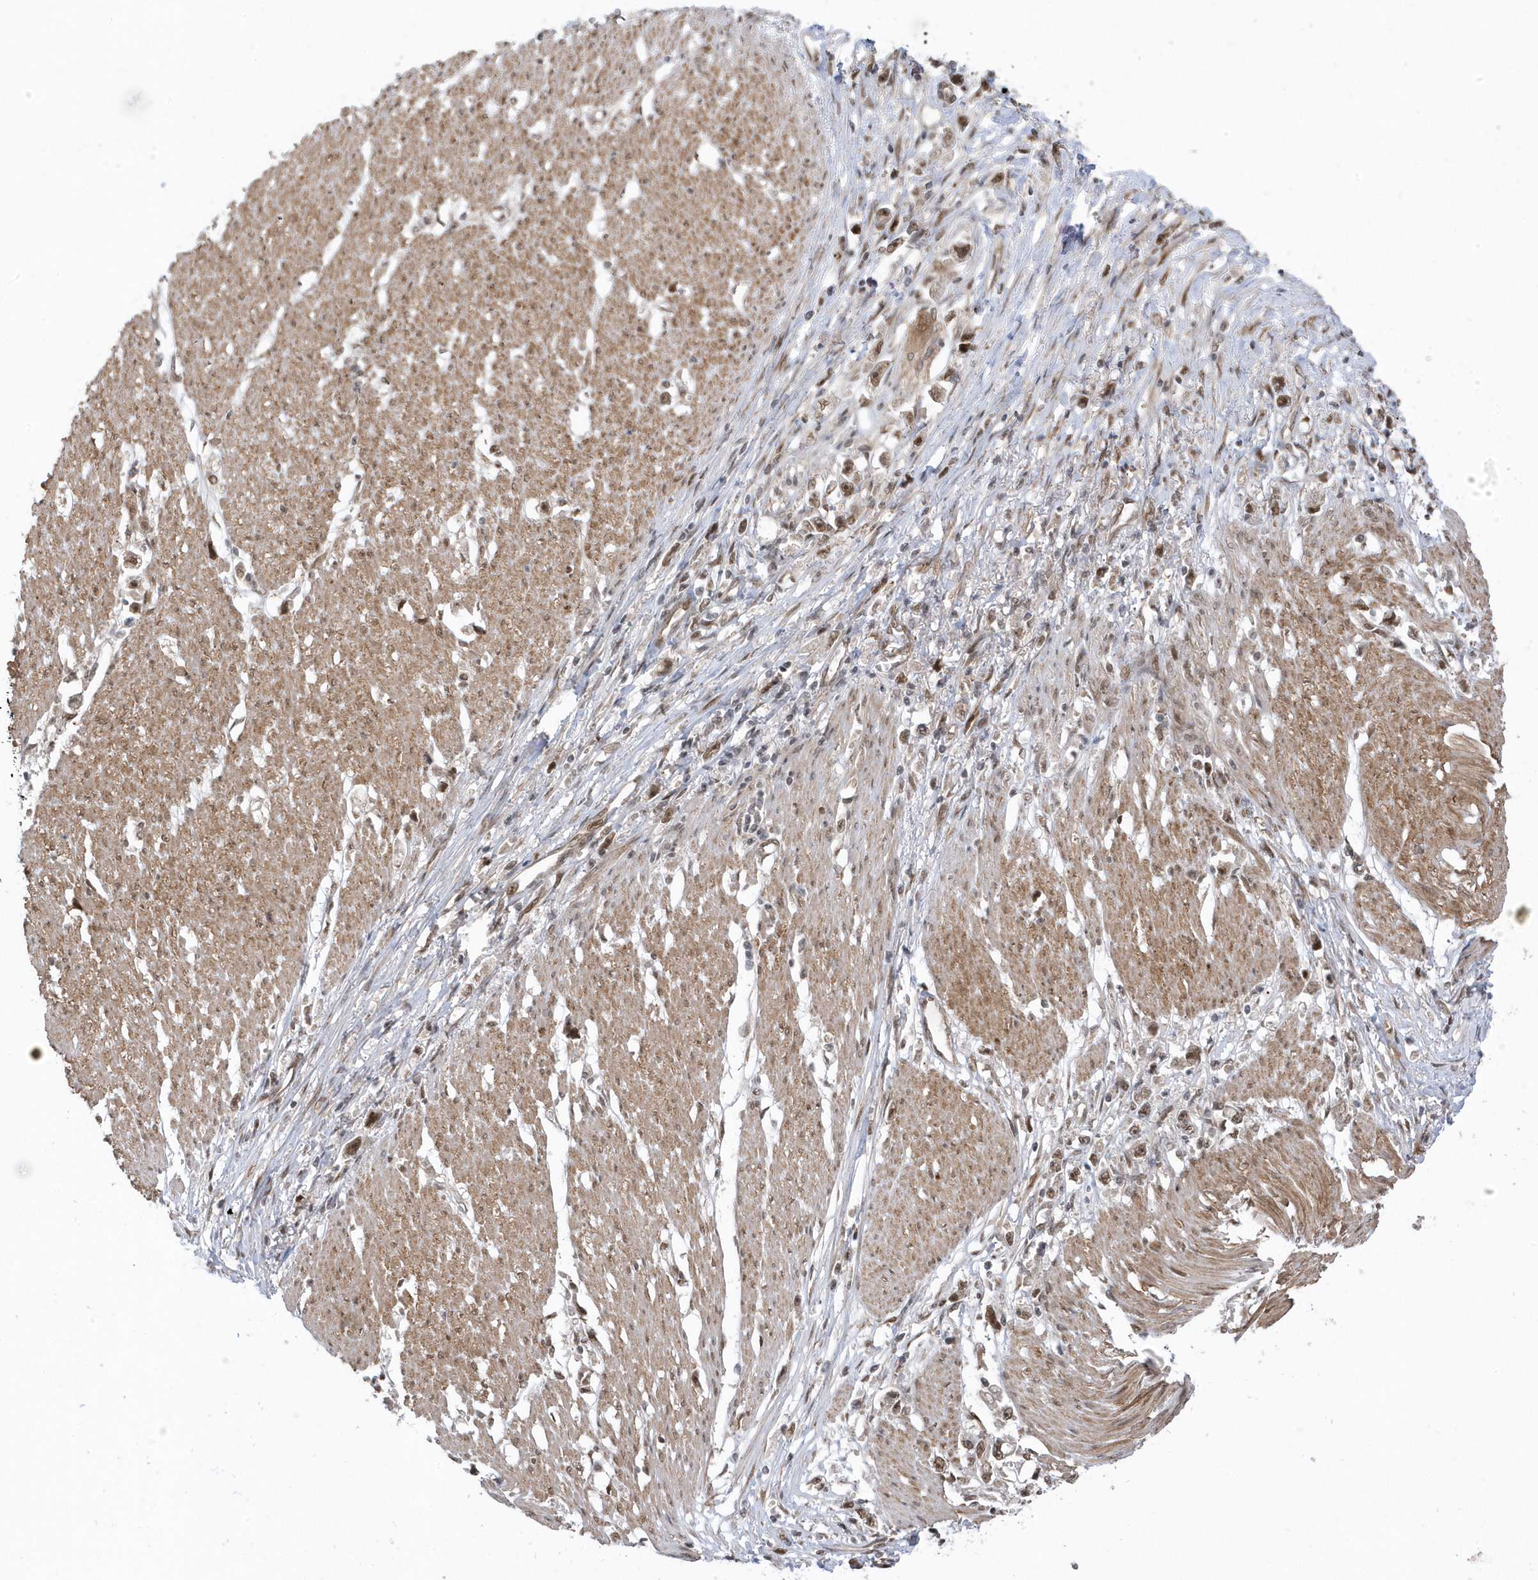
{"staining": {"intensity": "moderate", "quantity": ">75%", "location": "nuclear"}, "tissue": "stomach cancer", "cell_type": "Tumor cells", "image_type": "cancer", "snomed": [{"axis": "morphology", "description": "Adenocarcinoma, NOS"}, {"axis": "topography", "description": "Stomach"}], "caption": "Protein expression analysis of adenocarcinoma (stomach) demonstrates moderate nuclear positivity in approximately >75% of tumor cells.", "gene": "USP53", "patient": {"sex": "female", "age": 59}}